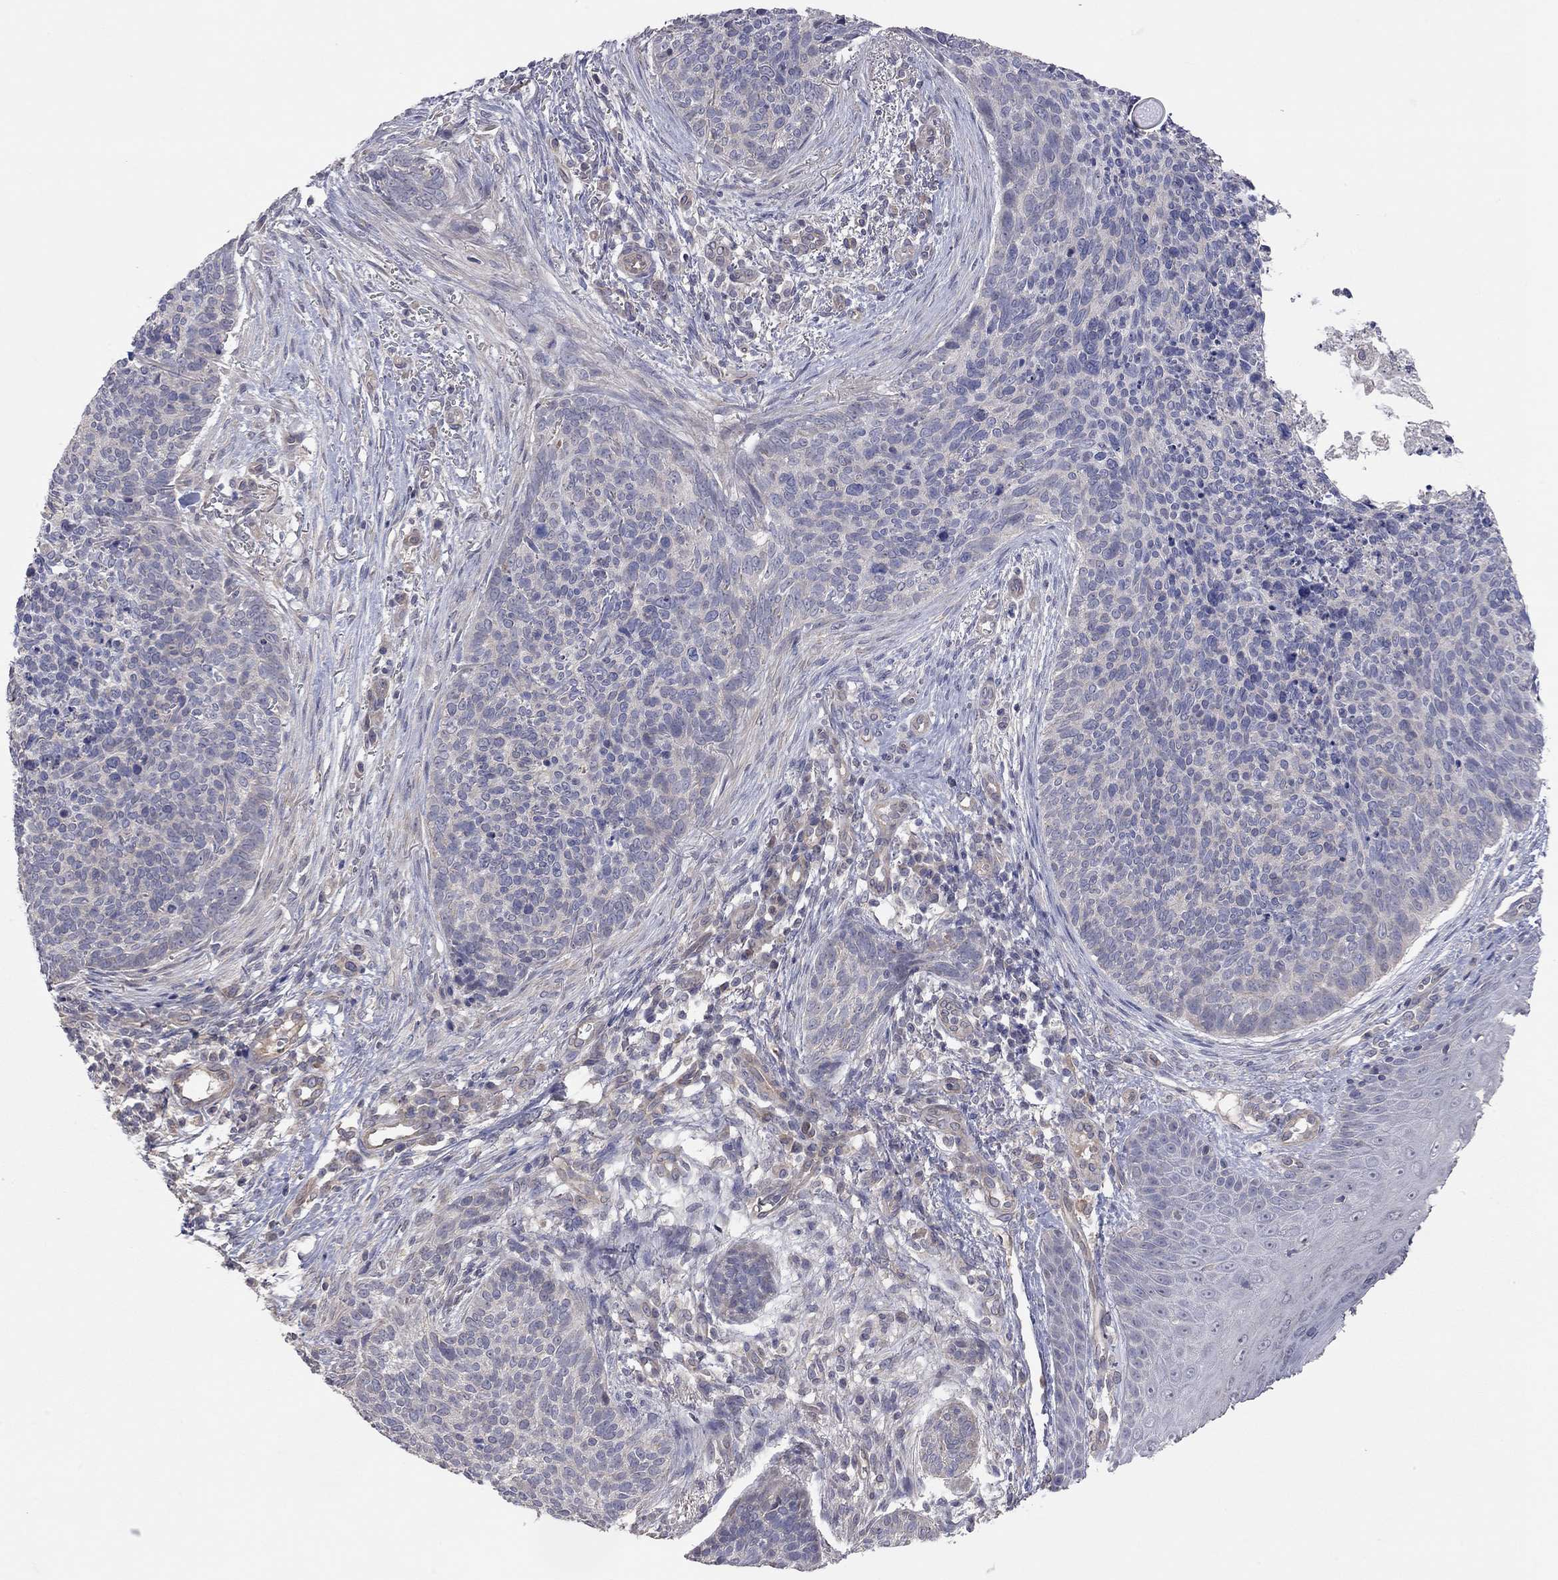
{"staining": {"intensity": "negative", "quantity": "none", "location": "none"}, "tissue": "skin cancer", "cell_type": "Tumor cells", "image_type": "cancer", "snomed": [{"axis": "morphology", "description": "Basal cell carcinoma"}, {"axis": "topography", "description": "Skin"}], "caption": "Tumor cells are negative for brown protein staining in skin cancer (basal cell carcinoma).", "gene": "KCNB1", "patient": {"sex": "male", "age": 64}}